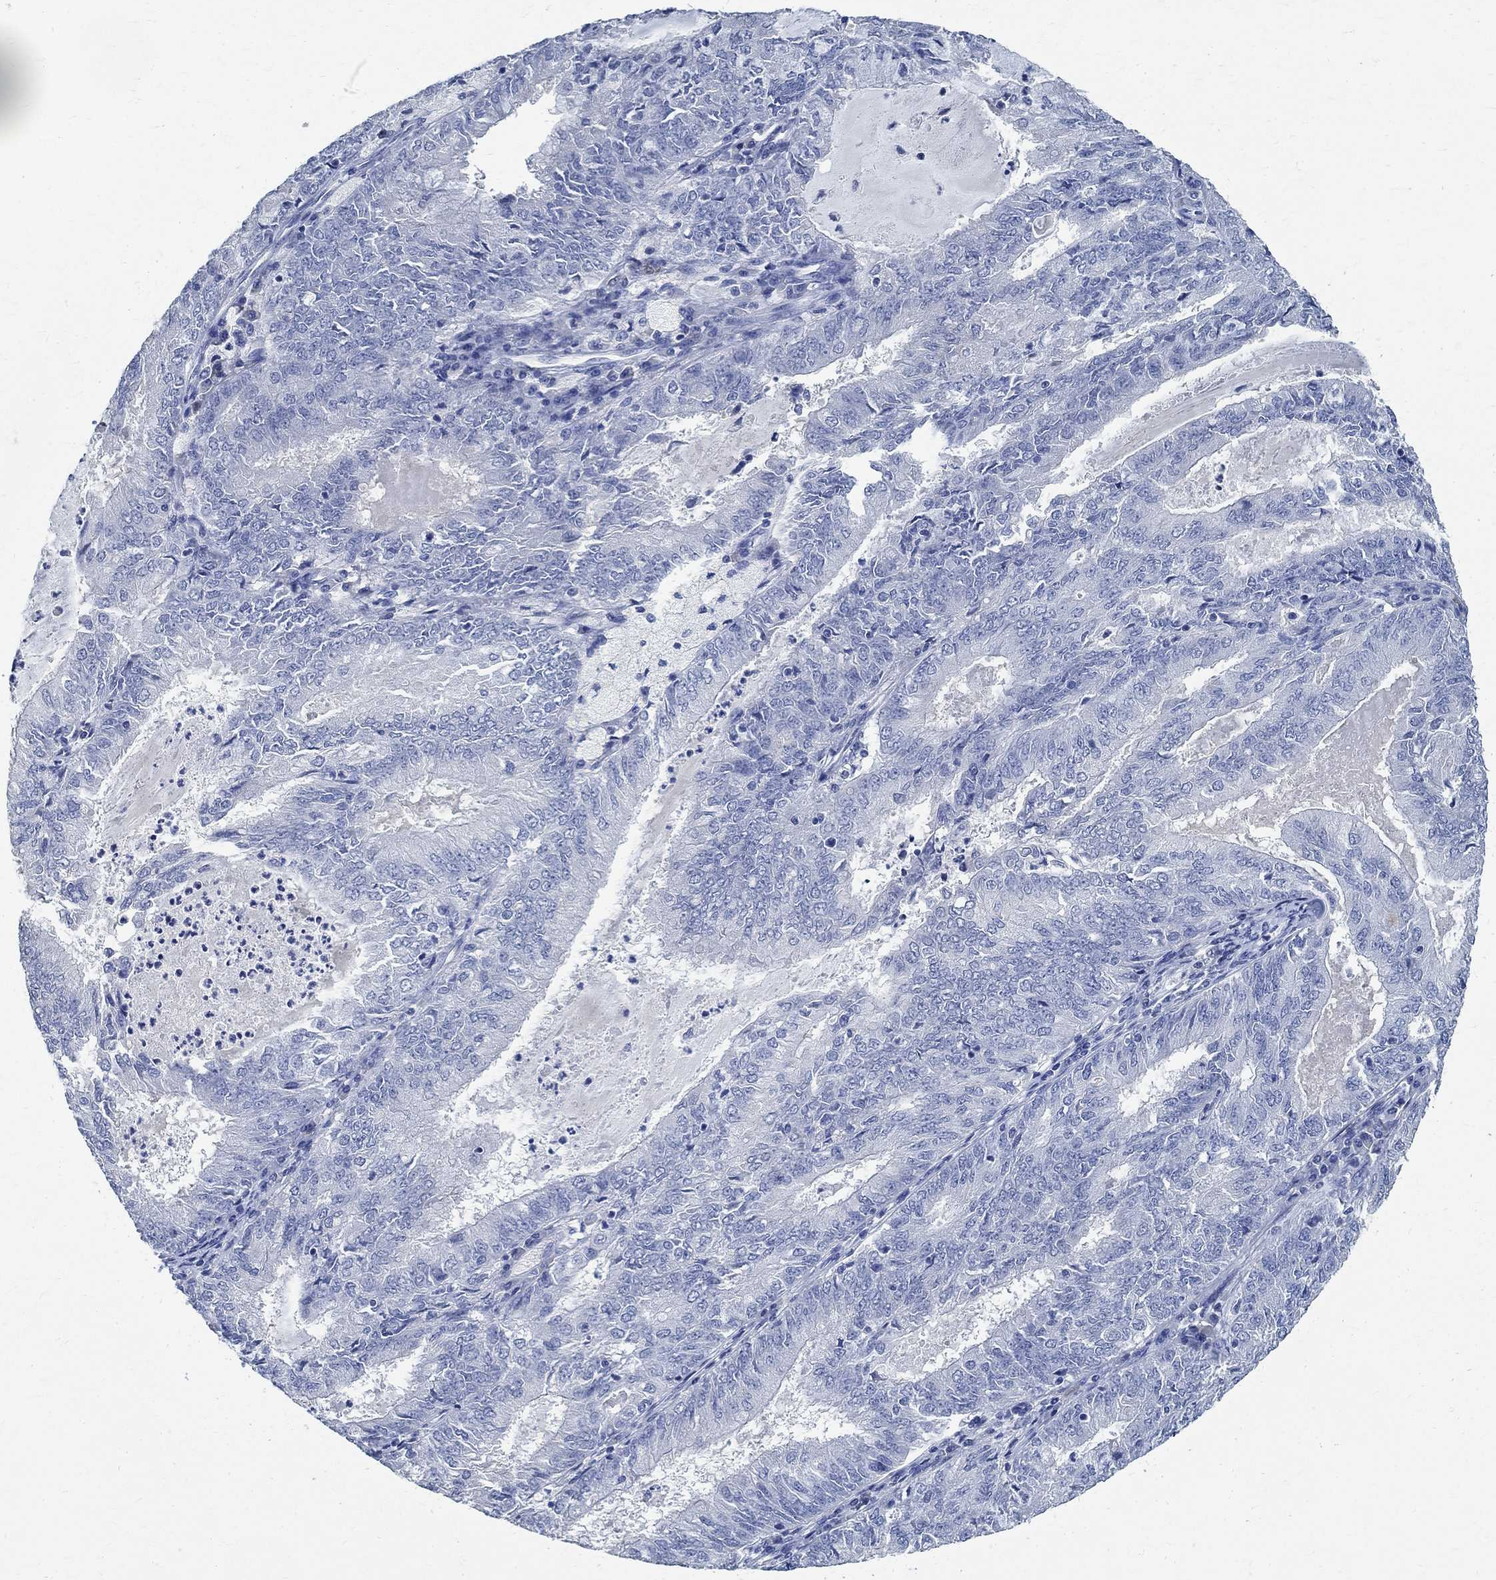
{"staining": {"intensity": "negative", "quantity": "none", "location": "none"}, "tissue": "endometrial cancer", "cell_type": "Tumor cells", "image_type": "cancer", "snomed": [{"axis": "morphology", "description": "Adenocarcinoma, NOS"}, {"axis": "topography", "description": "Endometrium"}], "caption": "The image shows no significant positivity in tumor cells of adenocarcinoma (endometrial).", "gene": "PRX", "patient": {"sex": "female", "age": 57}}